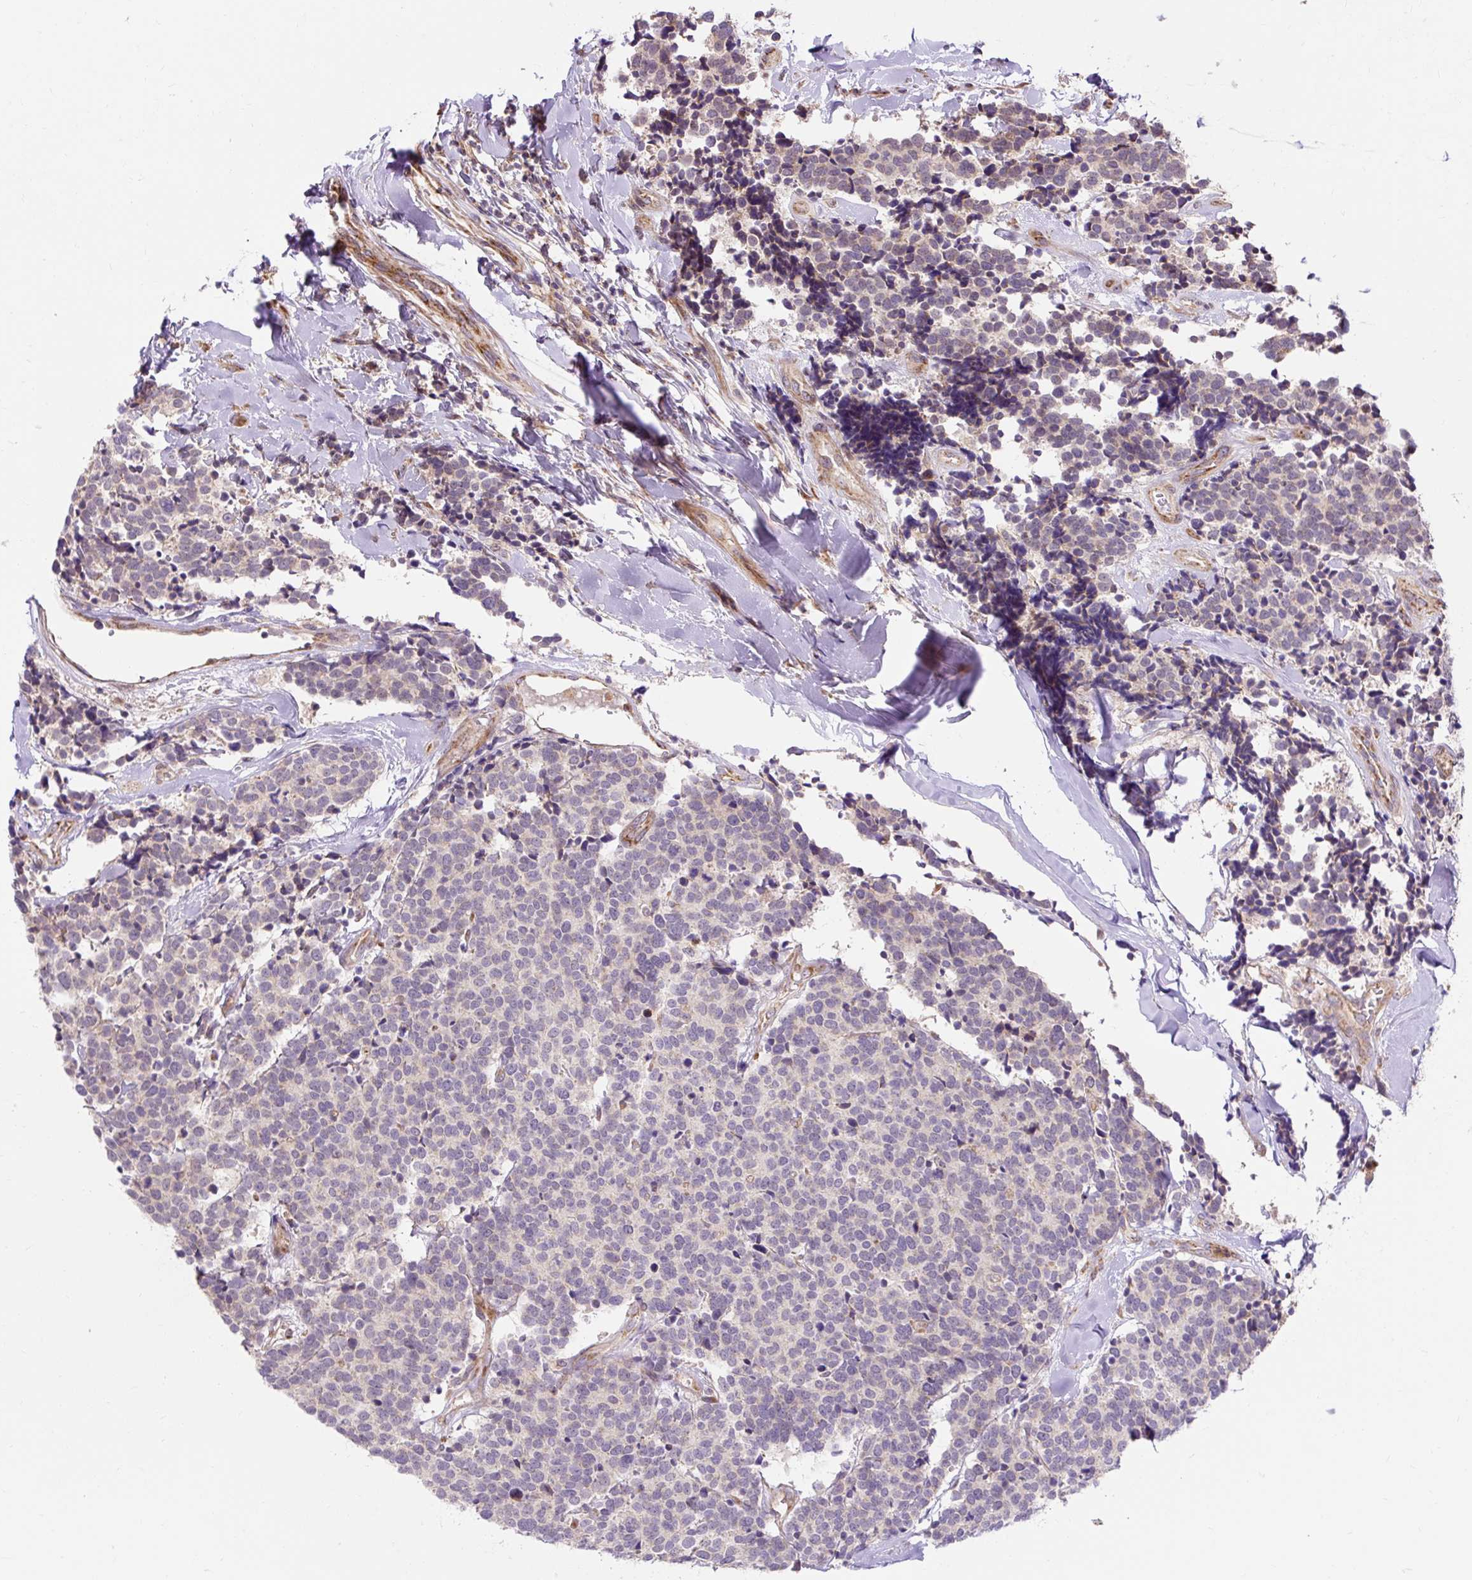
{"staining": {"intensity": "negative", "quantity": "none", "location": "none"}, "tissue": "carcinoid", "cell_type": "Tumor cells", "image_type": "cancer", "snomed": [{"axis": "morphology", "description": "Carcinoid, malignant, NOS"}, {"axis": "topography", "description": "Skin"}], "caption": "High magnification brightfield microscopy of carcinoid (malignant) stained with DAB (brown) and counterstained with hematoxylin (blue): tumor cells show no significant expression. (Immunohistochemistry, brightfield microscopy, high magnification).", "gene": "TRIAP1", "patient": {"sex": "female", "age": 79}}